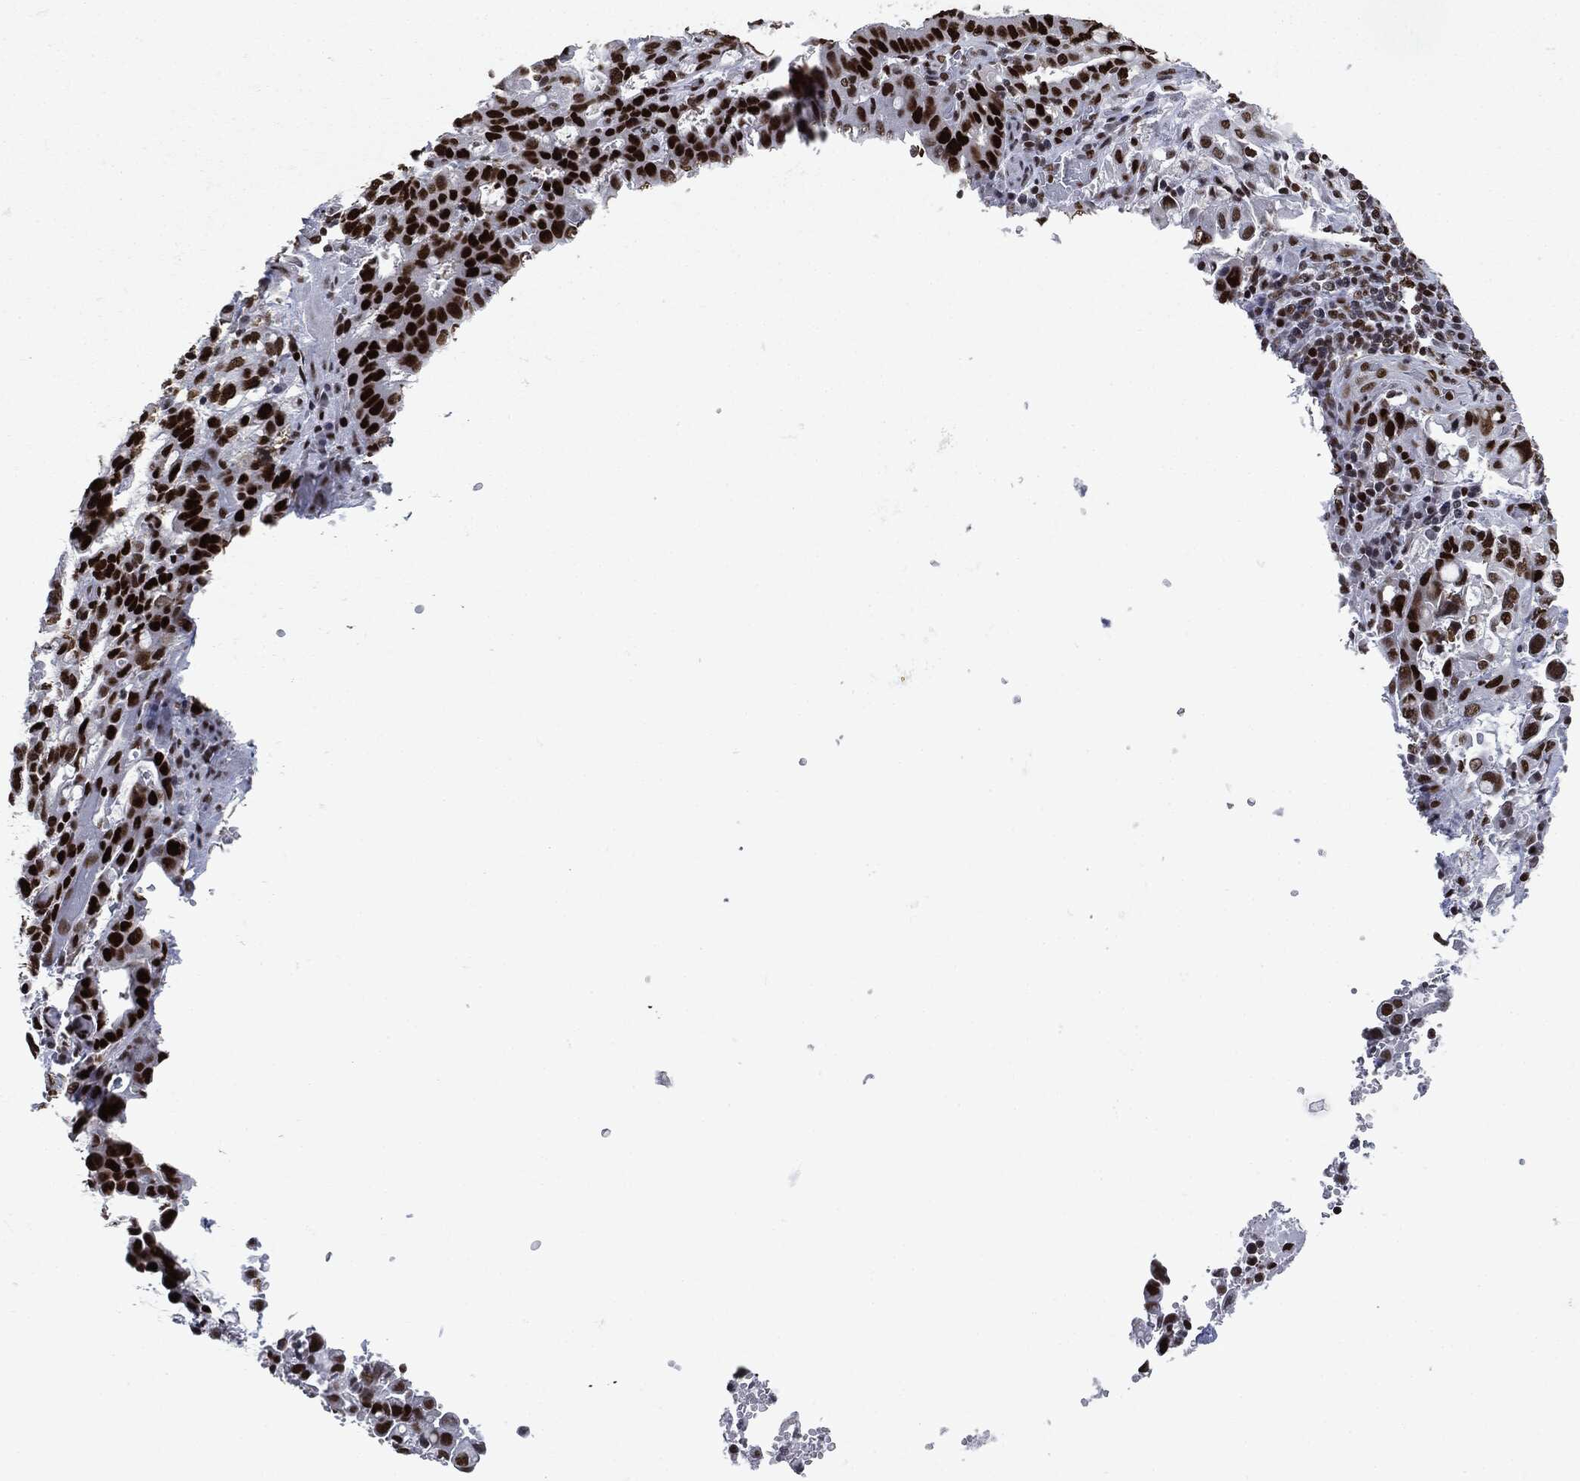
{"staining": {"intensity": "strong", "quantity": ">75%", "location": "nuclear"}, "tissue": "stomach cancer", "cell_type": "Tumor cells", "image_type": "cancer", "snomed": [{"axis": "morphology", "description": "Adenocarcinoma, NOS"}, {"axis": "topography", "description": "Stomach, upper"}, {"axis": "topography", "description": "Stomach"}], "caption": "Immunohistochemical staining of stomach adenocarcinoma reveals high levels of strong nuclear protein expression in about >75% of tumor cells. Immunohistochemistry (ihc) stains the protein of interest in brown and the nuclei are stained blue.", "gene": "MSH2", "patient": {"sex": "male", "age": 62}}